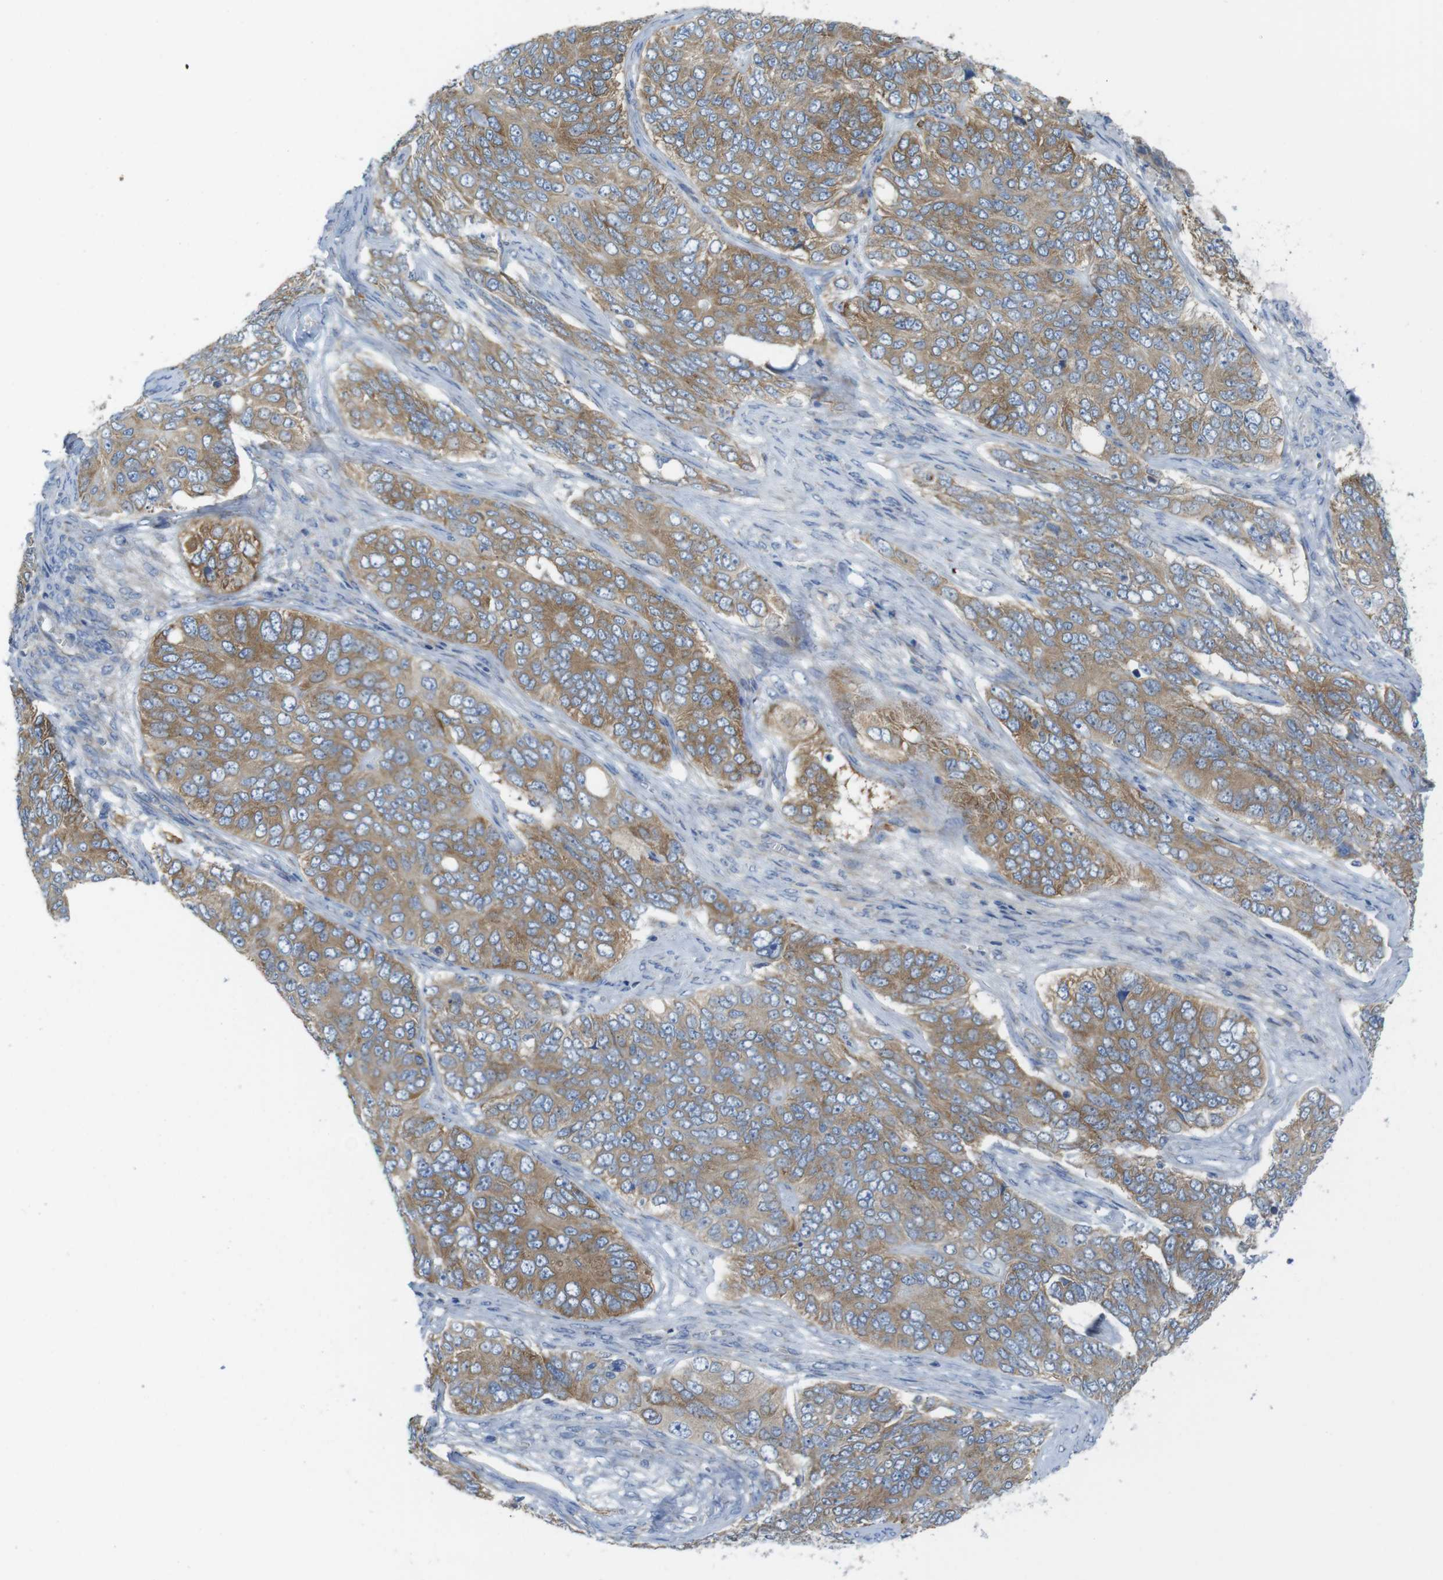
{"staining": {"intensity": "moderate", "quantity": ">75%", "location": "cytoplasmic/membranous"}, "tissue": "ovarian cancer", "cell_type": "Tumor cells", "image_type": "cancer", "snomed": [{"axis": "morphology", "description": "Carcinoma, endometroid"}, {"axis": "topography", "description": "Ovary"}], "caption": "Ovarian cancer (endometroid carcinoma) was stained to show a protein in brown. There is medium levels of moderate cytoplasmic/membranous positivity in approximately >75% of tumor cells.", "gene": "TMEM234", "patient": {"sex": "female", "age": 51}}